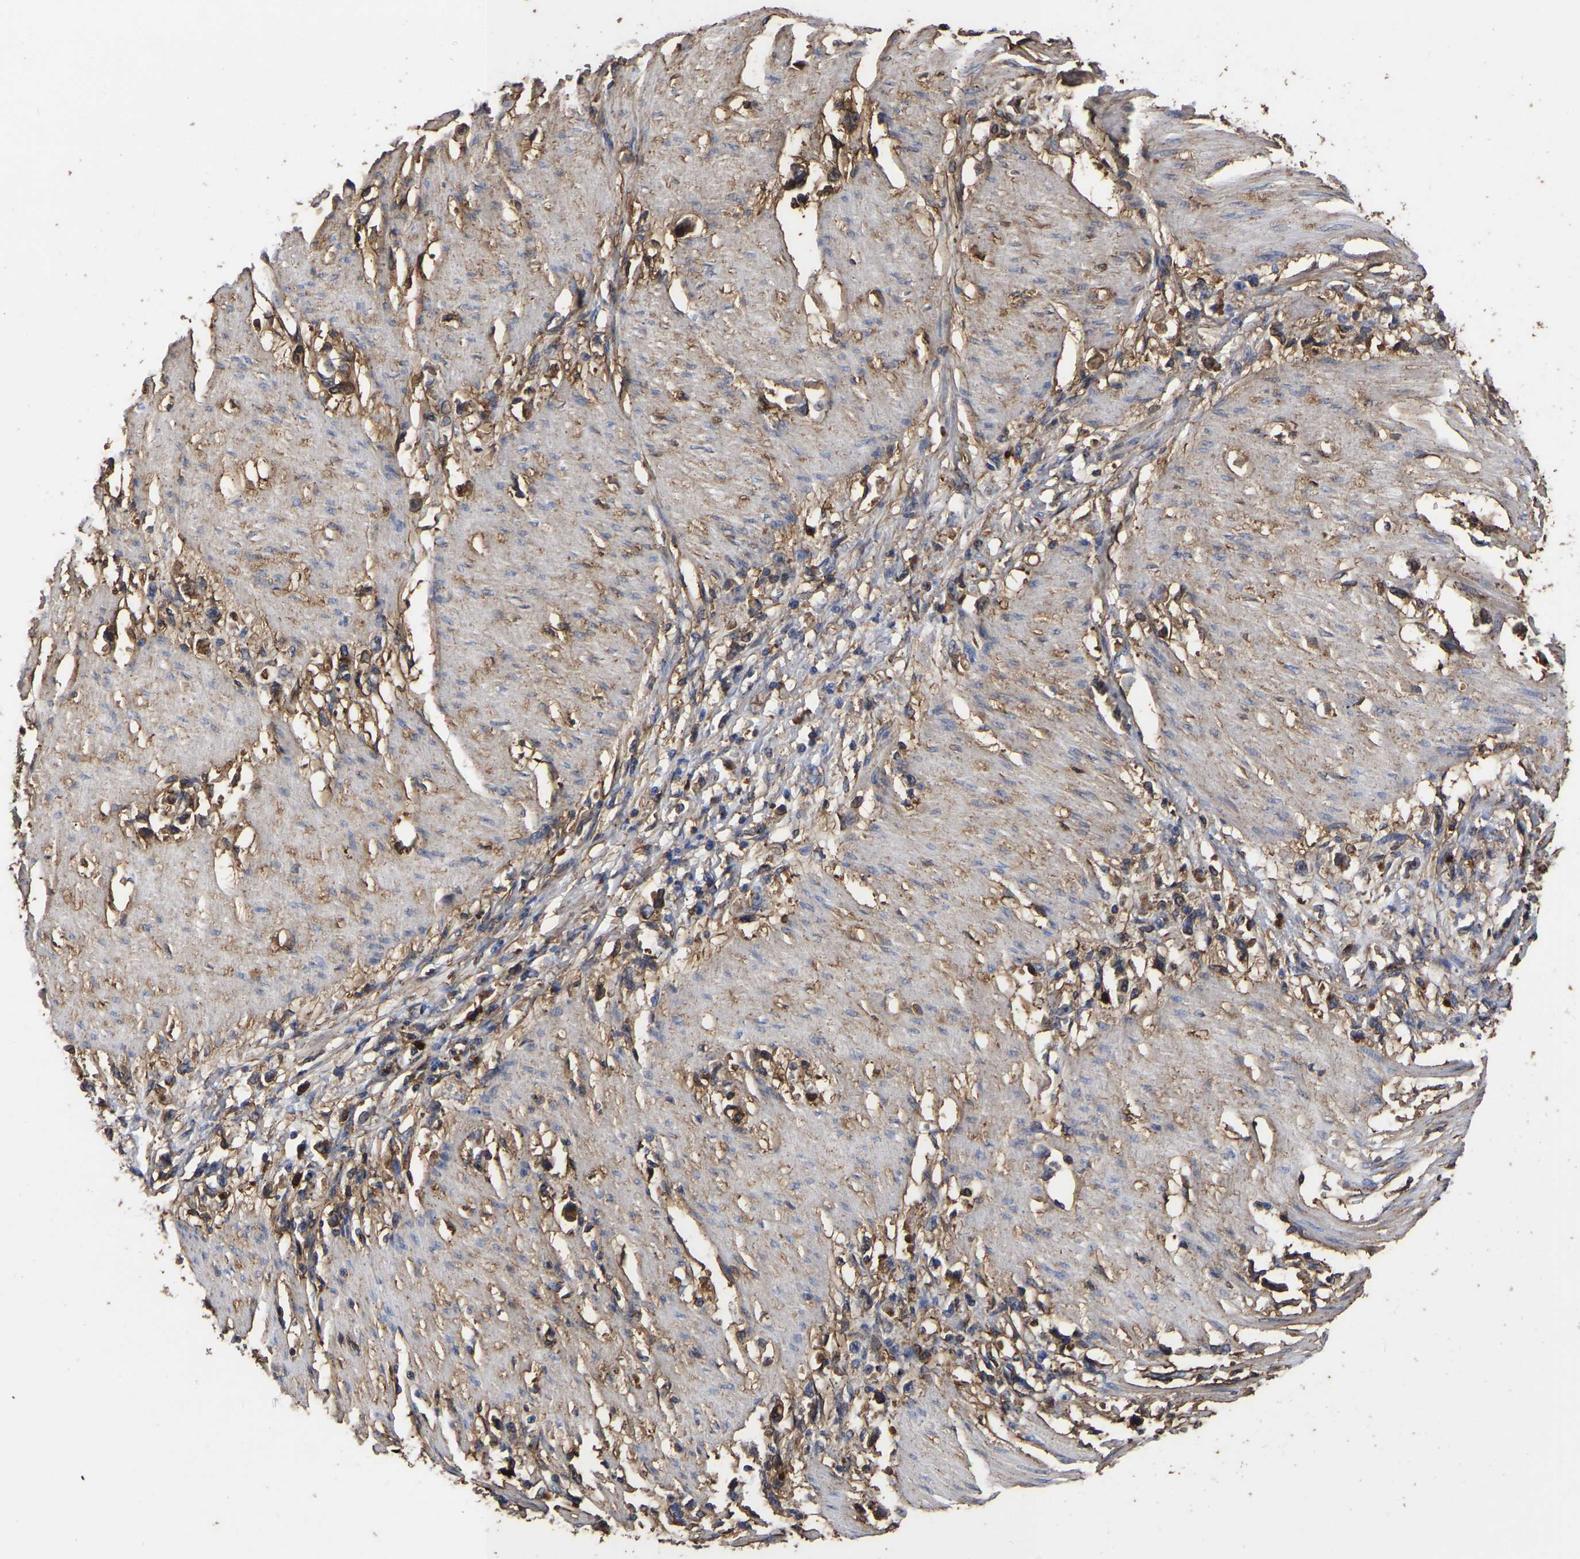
{"staining": {"intensity": "moderate", "quantity": ">75%", "location": "cytoplasmic/membranous"}, "tissue": "stomach cancer", "cell_type": "Tumor cells", "image_type": "cancer", "snomed": [{"axis": "morphology", "description": "Adenocarcinoma, NOS"}, {"axis": "topography", "description": "Stomach"}], "caption": "Stomach cancer stained for a protein (brown) reveals moderate cytoplasmic/membranous positive expression in about >75% of tumor cells.", "gene": "LIF", "patient": {"sex": "female", "age": 59}}